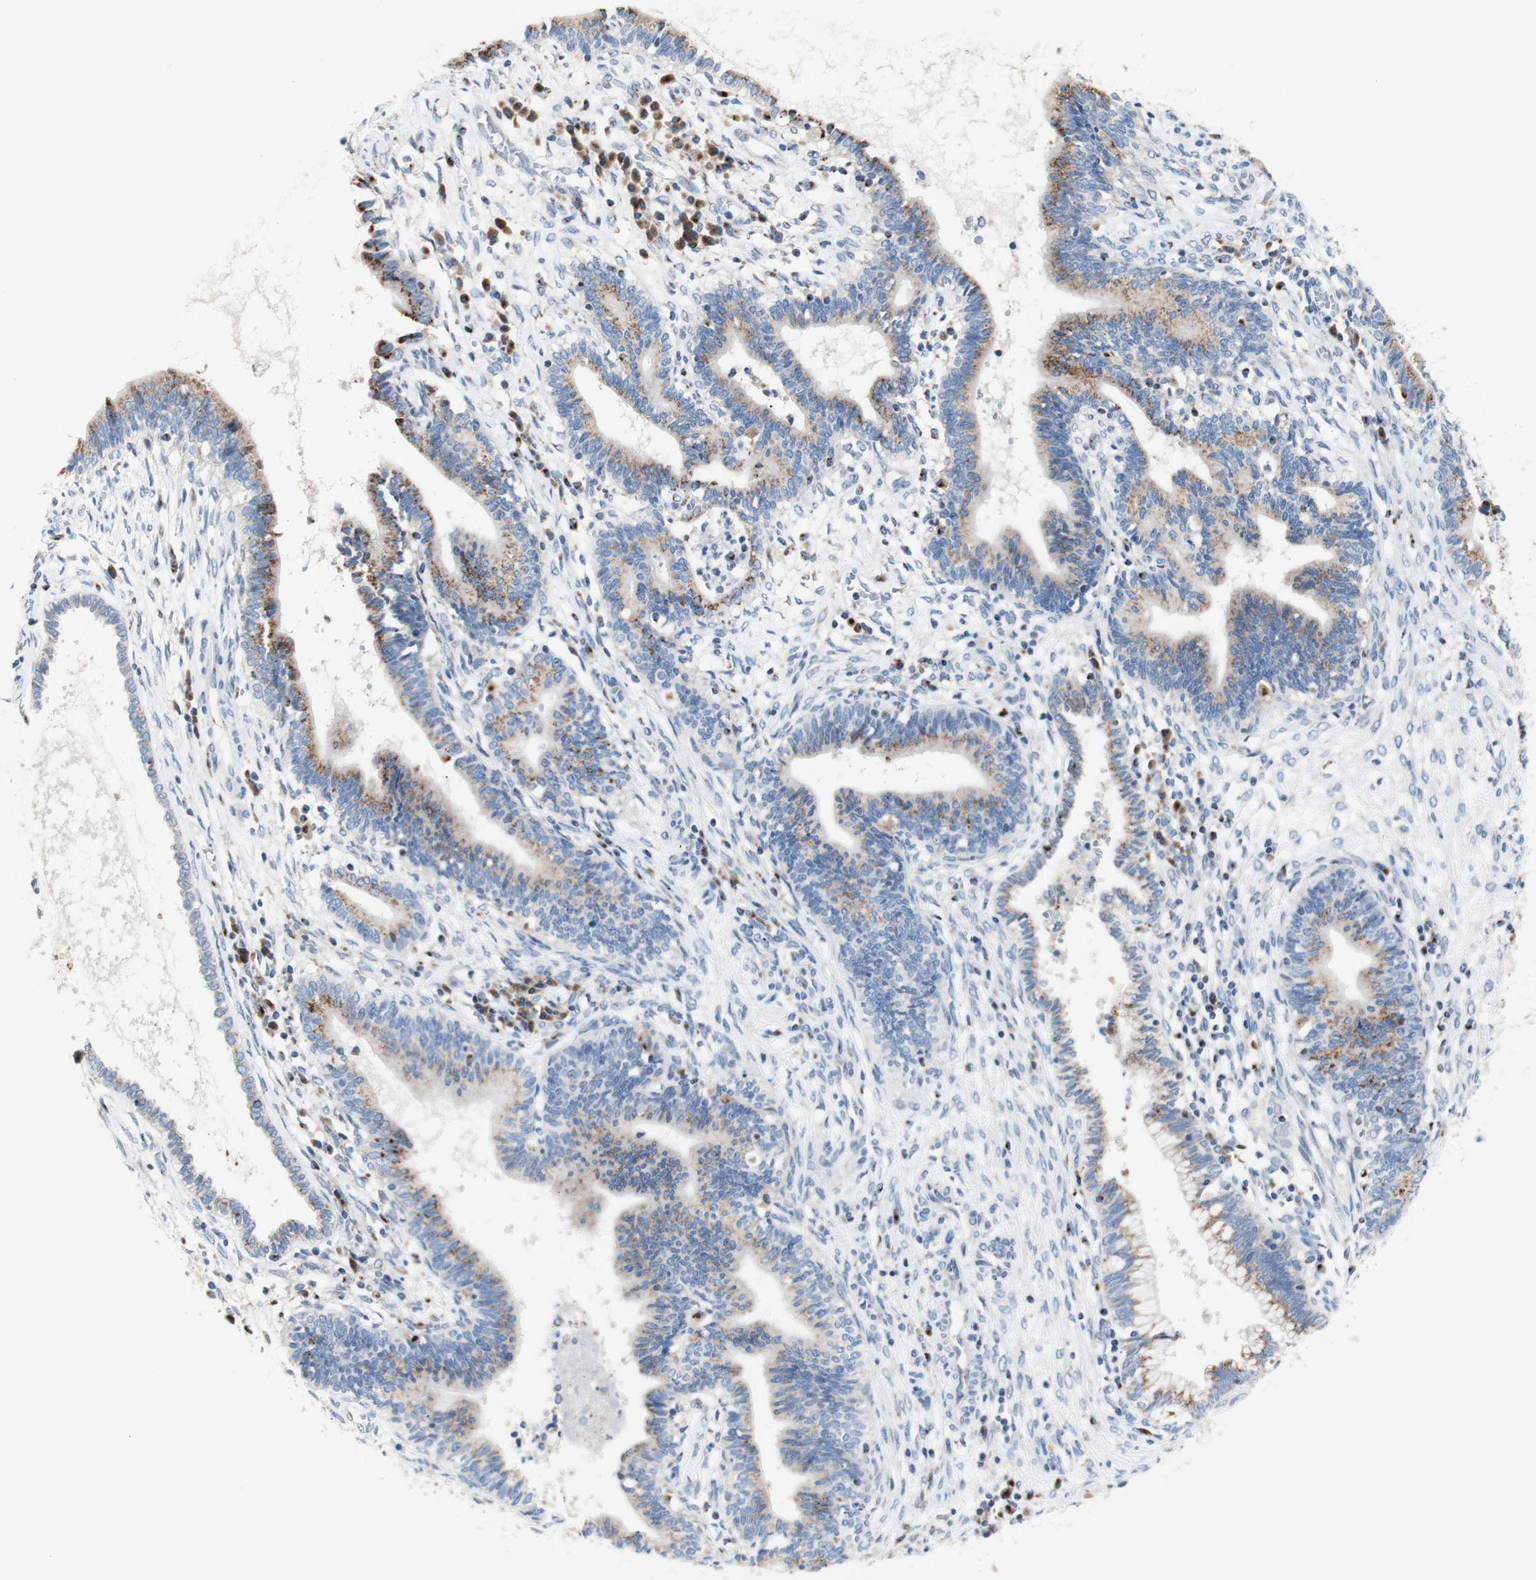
{"staining": {"intensity": "weak", "quantity": ">75%", "location": "cytoplasmic/membranous"}, "tissue": "cervical cancer", "cell_type": "Tumor cells", "image_type": "cancer", "snomed": [{"axis": "morphology", "description": "Adenocarcinoma, NOS"}, {"axis": "topography", "description": "Cervix"}], "caption": "There is low levels of weak cytoplasmic/membranous expression in tumor cells of adenocarcinoma (cervical), as demonstrated by immunohistochemical staining (brown color).", "gene": "GALNT2", "patient": {"sex": "female", "age": 44}}